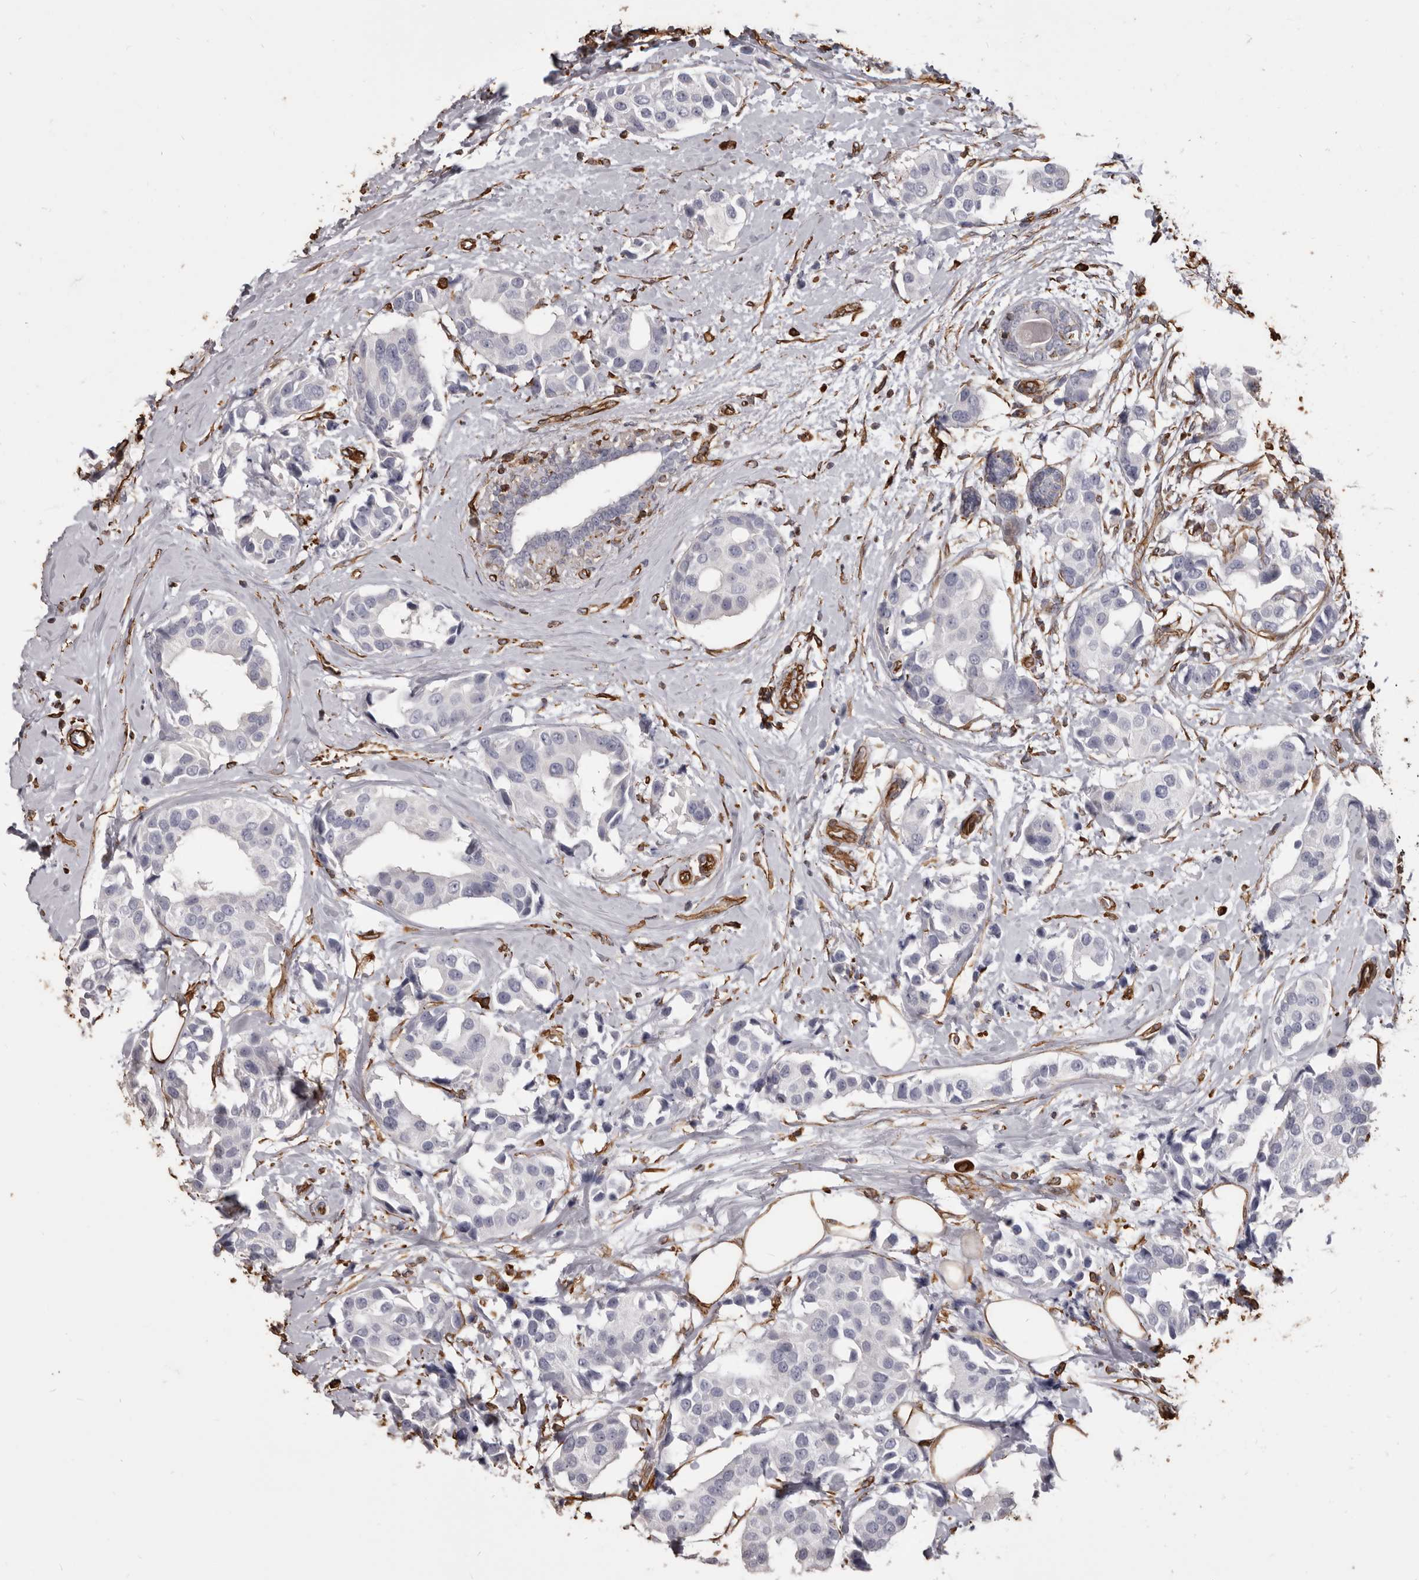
{"staining": {"intensity": "negative", "quantity": "none", "location": "none"}, "tissue": "breast cancer", "cell_type": "Tumor cells", "image_type": "cancer", "snomed": [{"axis": "morphology", "description": "Normal tissue, NOS"}, {"axis": "morphology", "description": "Duct carcinoma"}, {"axis": "topography", "description": "Breast"}], "caption": "Immunohistochemistry (IHC) of human intraductal carcinoma (breast) shows no expression in tumor cells. Nuclei are stained in blue.", "gene": "MTURN", "patient": {"sex": "female", "age": 39}}